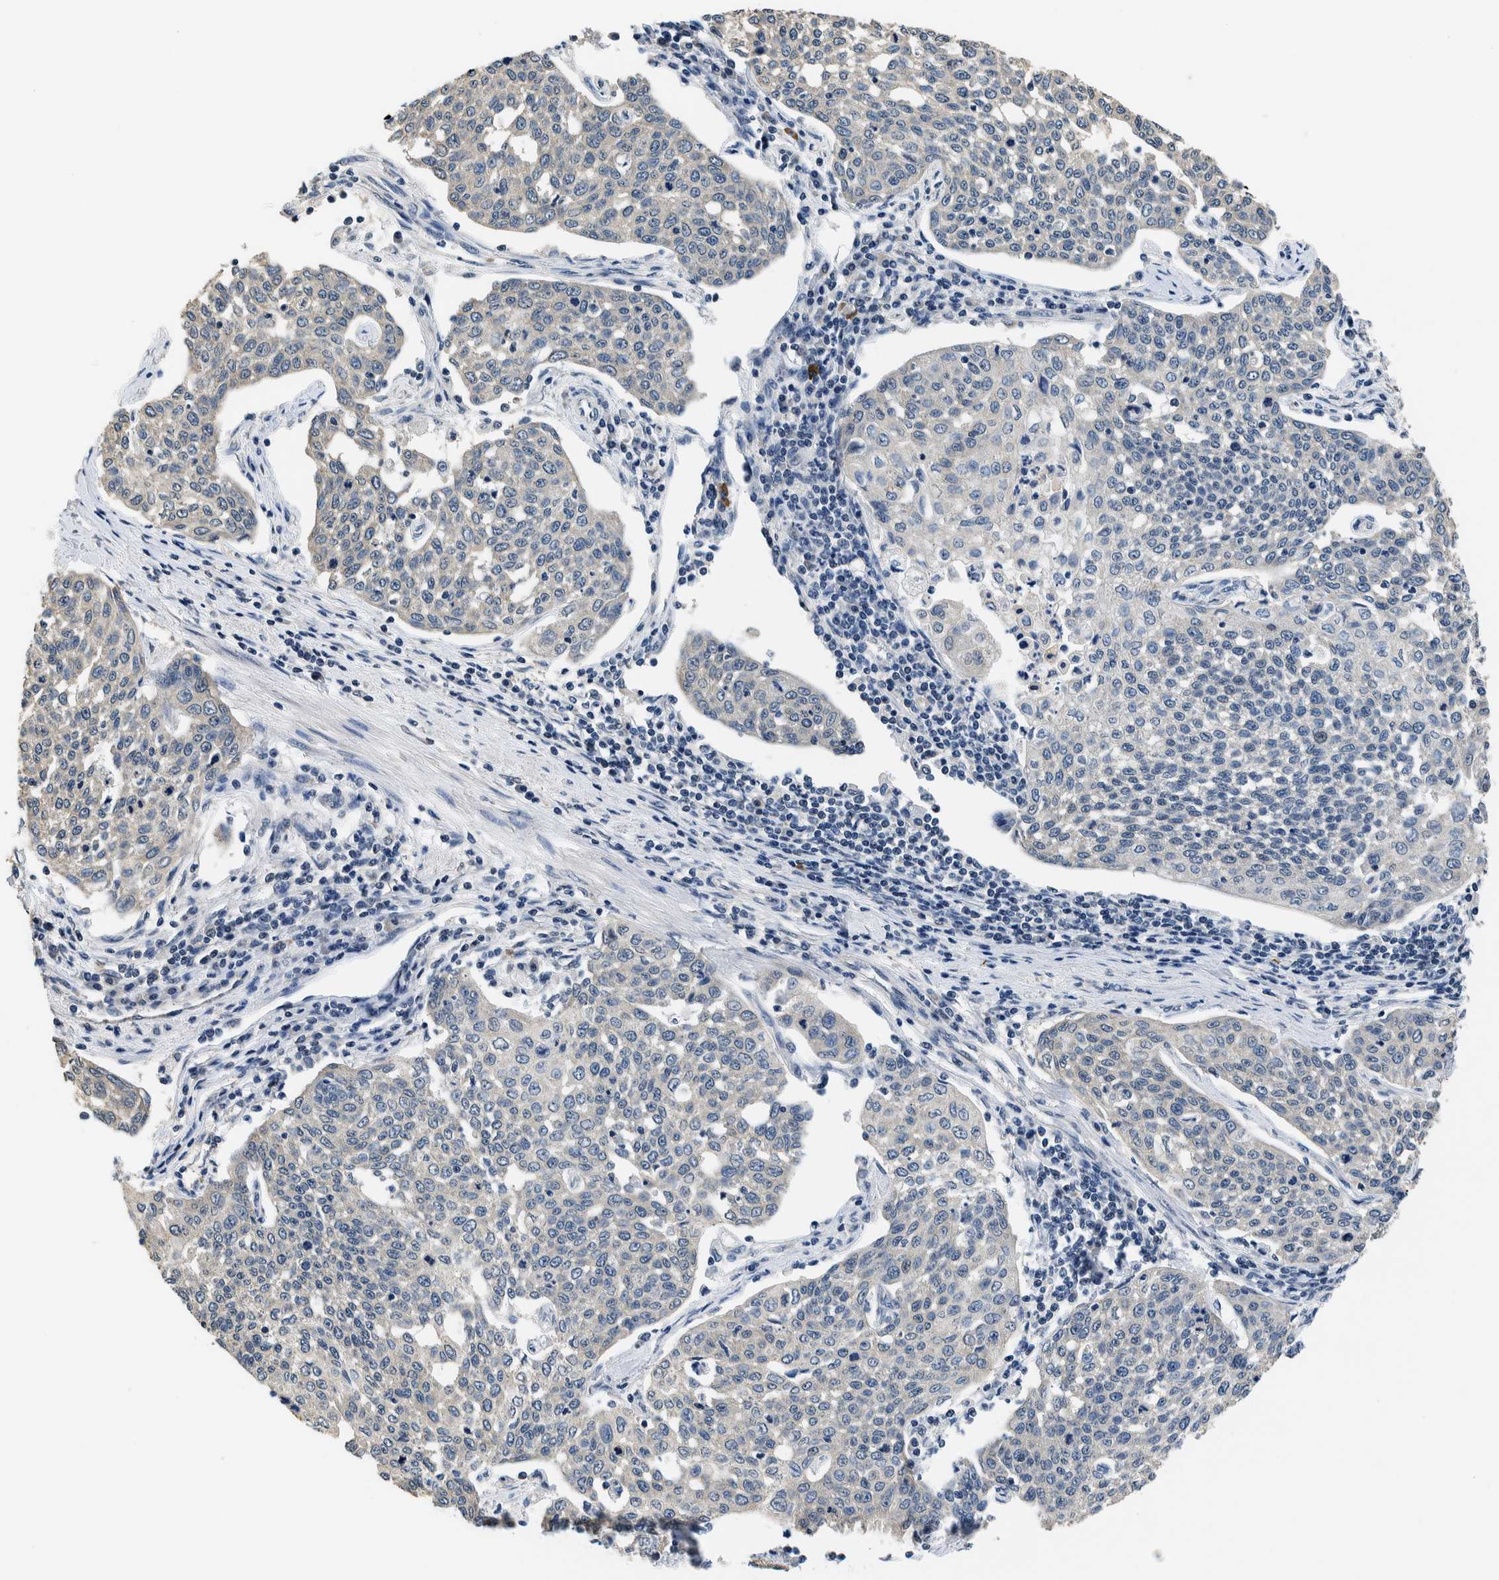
{"staining": {"intensity": "negative", "quantity": "none", "location": "none"}, "tissue": "cervical cancer", "cell_type": "Tumor cells", "image_type": "cancer", "snomed": [{"axis": "morphology", "description": "Squamous cell carcinoma, NOS"}, {"axis": "topography", "description": "Cervix"}], "caption": "There is no significant positivity in tumor cells of cervical squamous cell carcinoma. The staining was performed using DAB to visualize the protein expression in brown, while the nuclei were stained in blue with hematoxylin (Magnification: 20x).", "gene": "NIBAN2", "patient": {"sex": "female", "age": 34}}